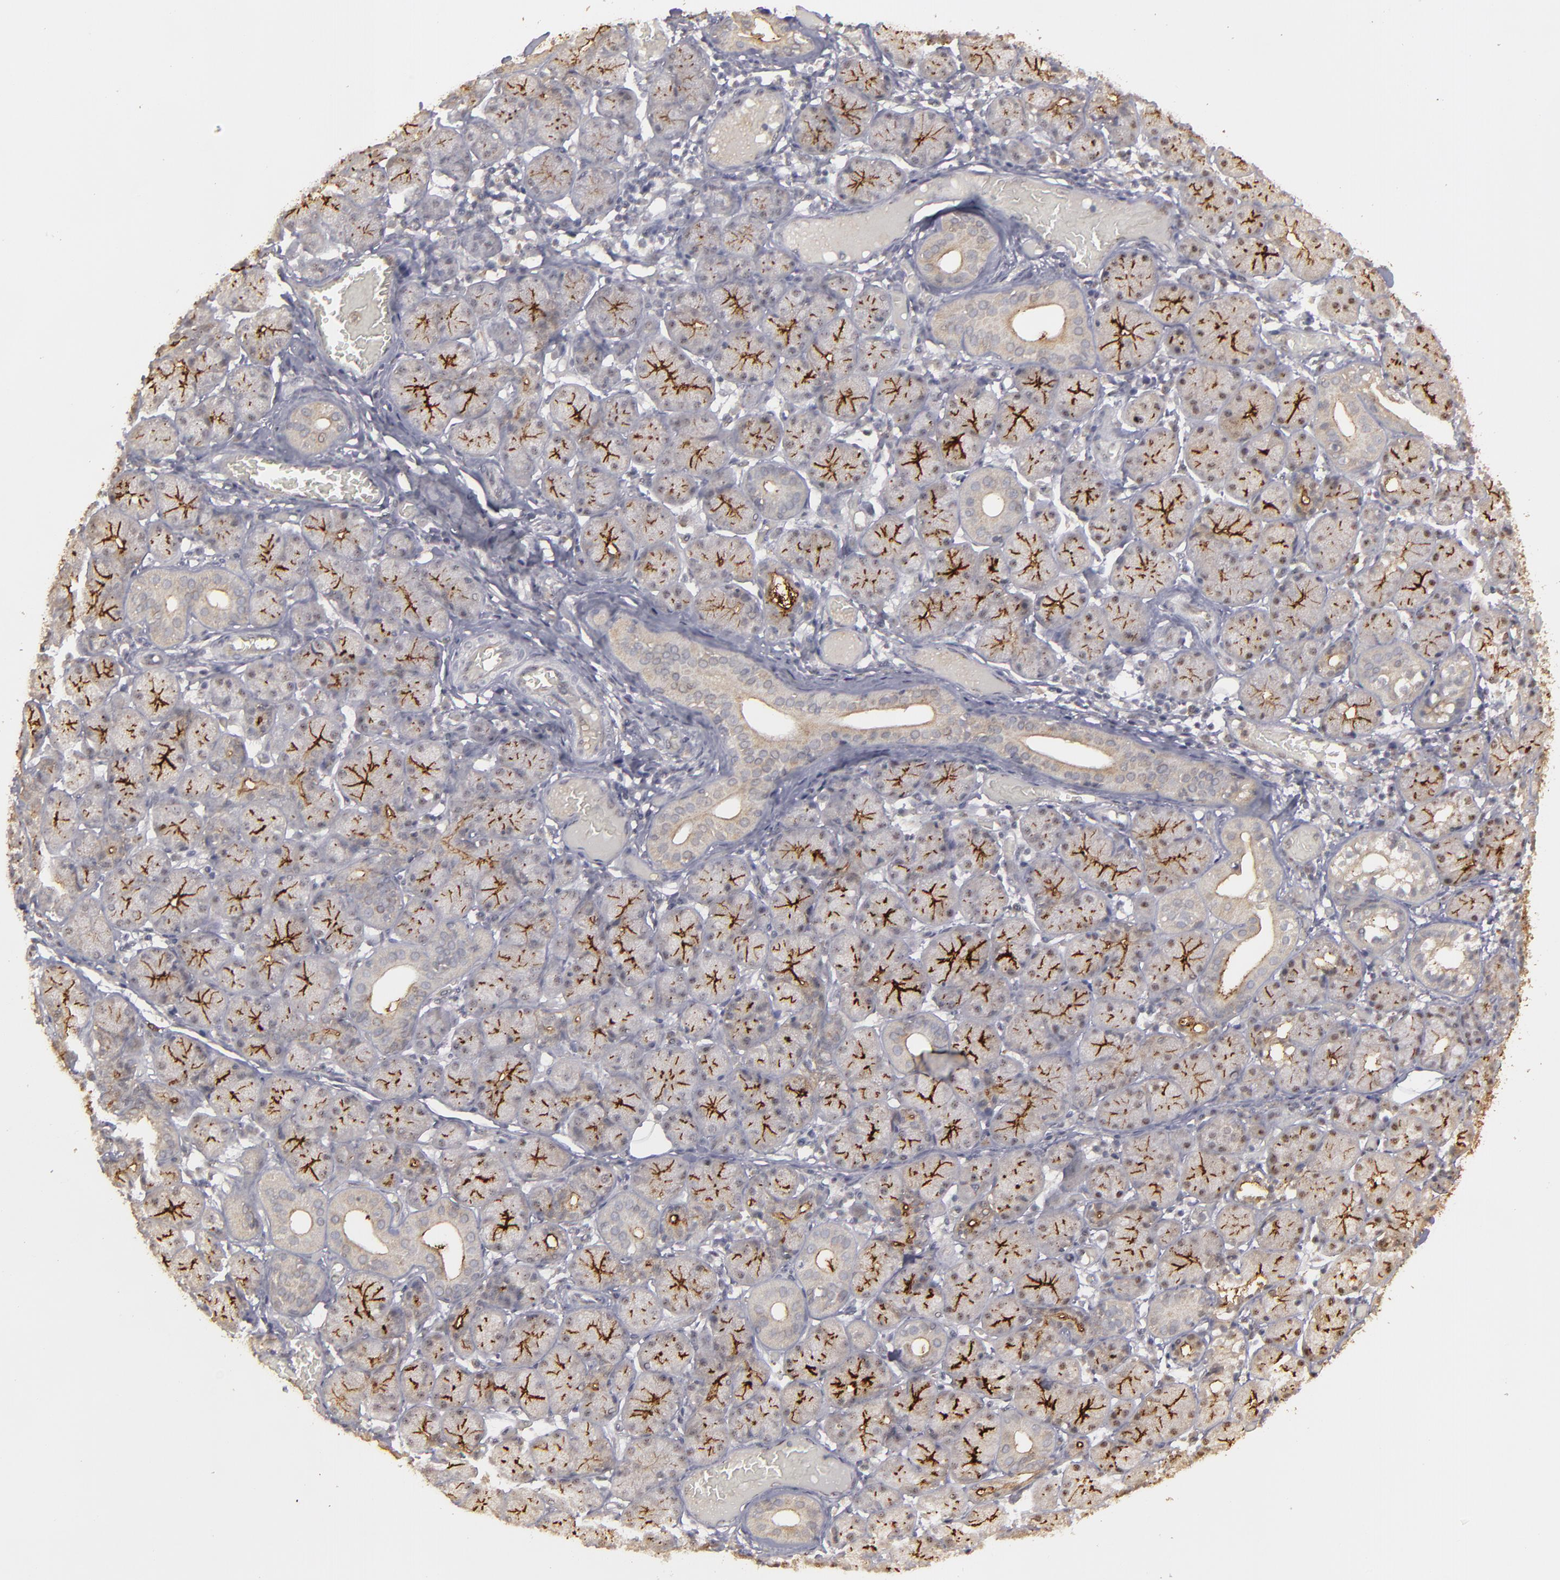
{"staining": {"intensity": "moderate", "quantity": "25%-75%", "location": "cytoplasmic/membranous"}, "tissue": "salivary gland", "cell_type": "Glandular cells", "image_type": "normal", "snomed": [{"axis": "morphology", "description": "Normal tissue, NOS"}, {"axis": "topography", "description": "Salivary gland"}], "caption": "Protein staining displays moderate cytoplasmic/membranous expression in approximately 25%-75% of glandular cells in benign salivary gland.", "gene": "CD55", "patient": {"sex": "female", "age": 24}}